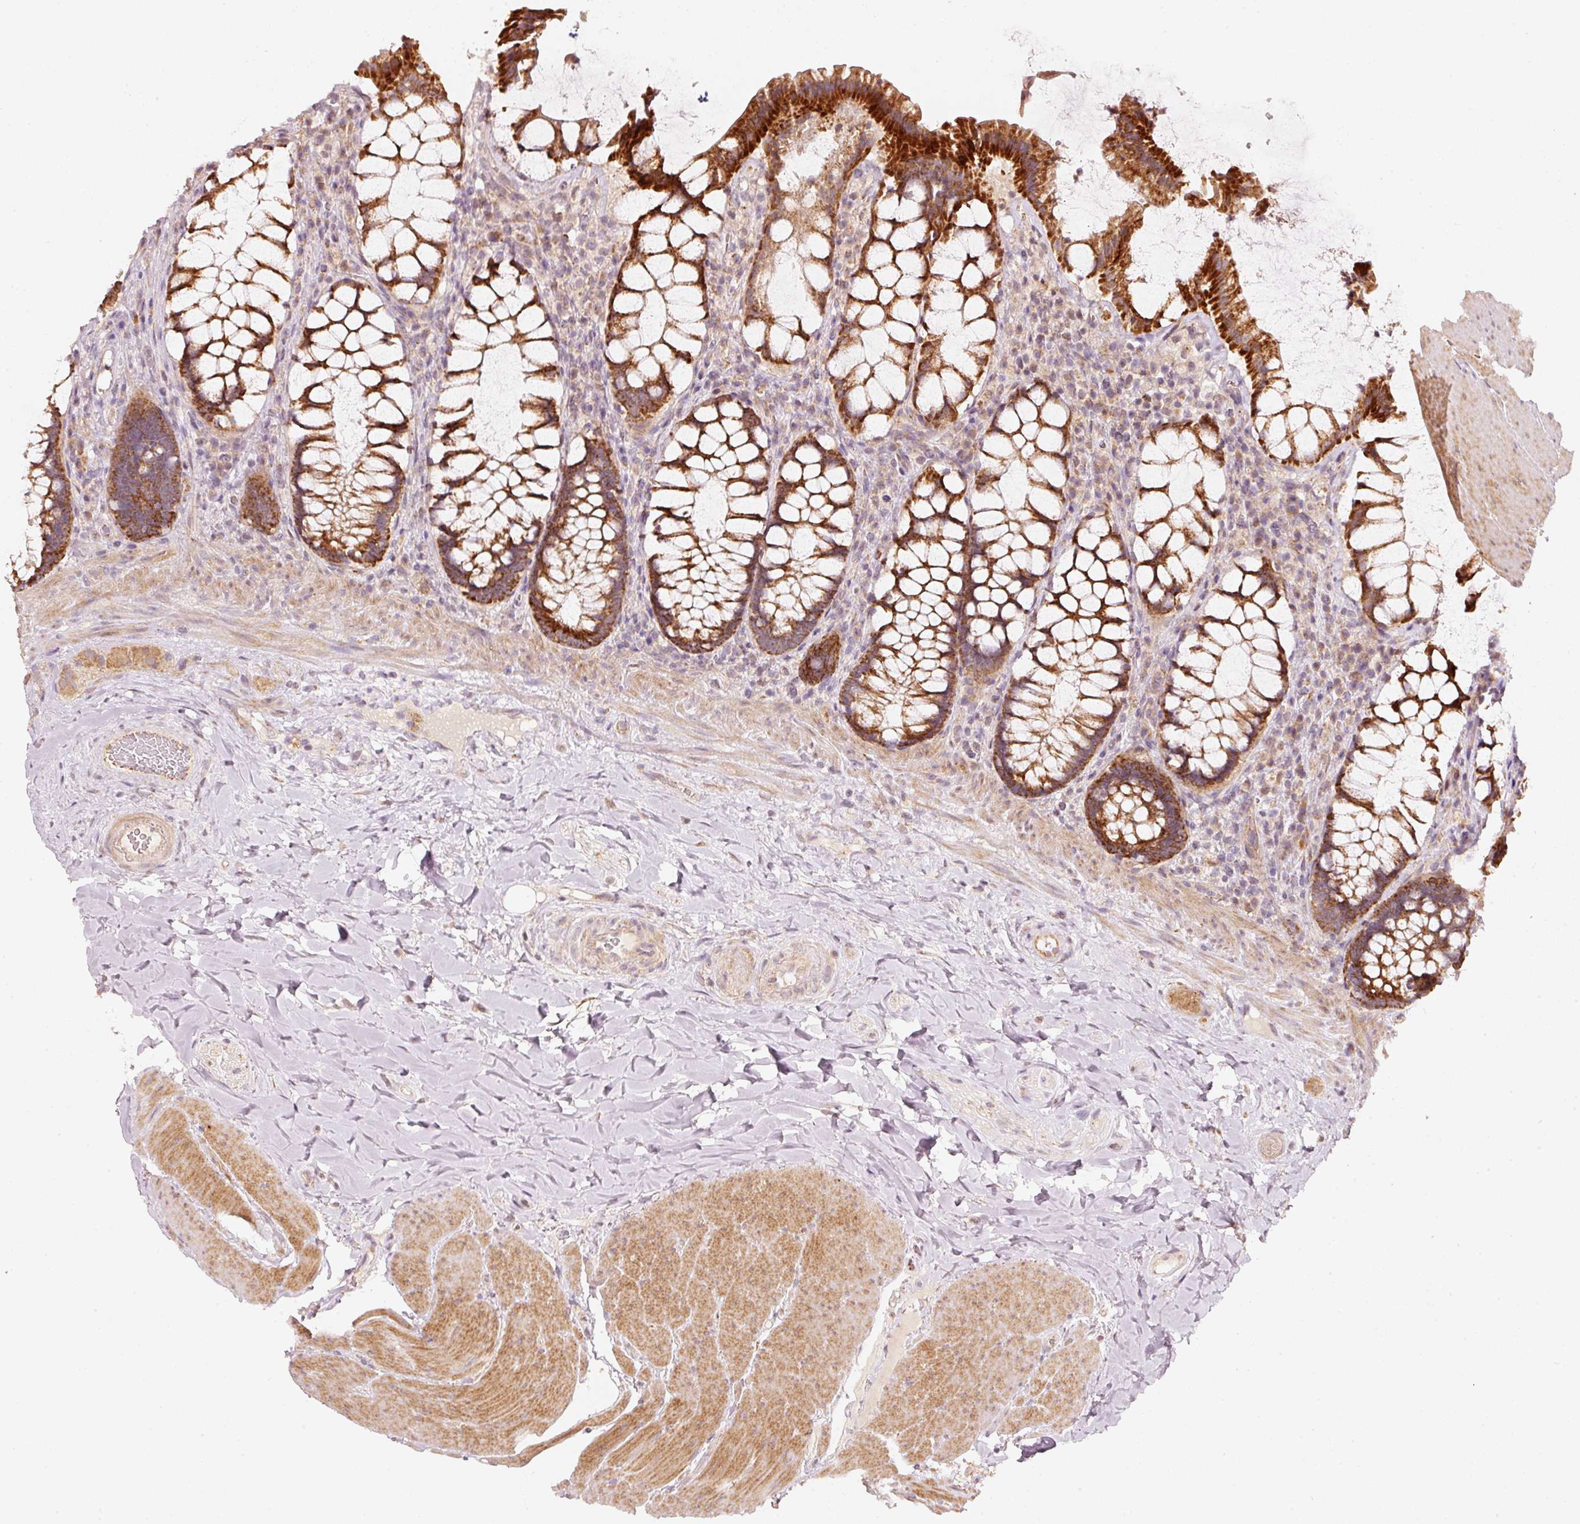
{"staining": {"intensity": "strong", "quantity": ">75%", "location": "cytoplasmic/membranous"}, "tissue": "rectum", "cell_type": "Glandular cells", "image_type": "normal", "snomed": [{"axis": "morphology", "description": "Normal tissue, NOS"}, {"axis": "topography", "description": "Rectum"}], "caption": "High-magnification brightfield microscopy of normal rectum stained with DAB (brown) and counterstained with hematoxylin (blue). glandular cells exhibit strong cytoplasmic/membranous staining is appreciated in about>75% of cells. (IHC, brightfield microscopy, high magnification).", "gene": "ARHGAP22", "patient": {"sex": "female", "age": 58}}